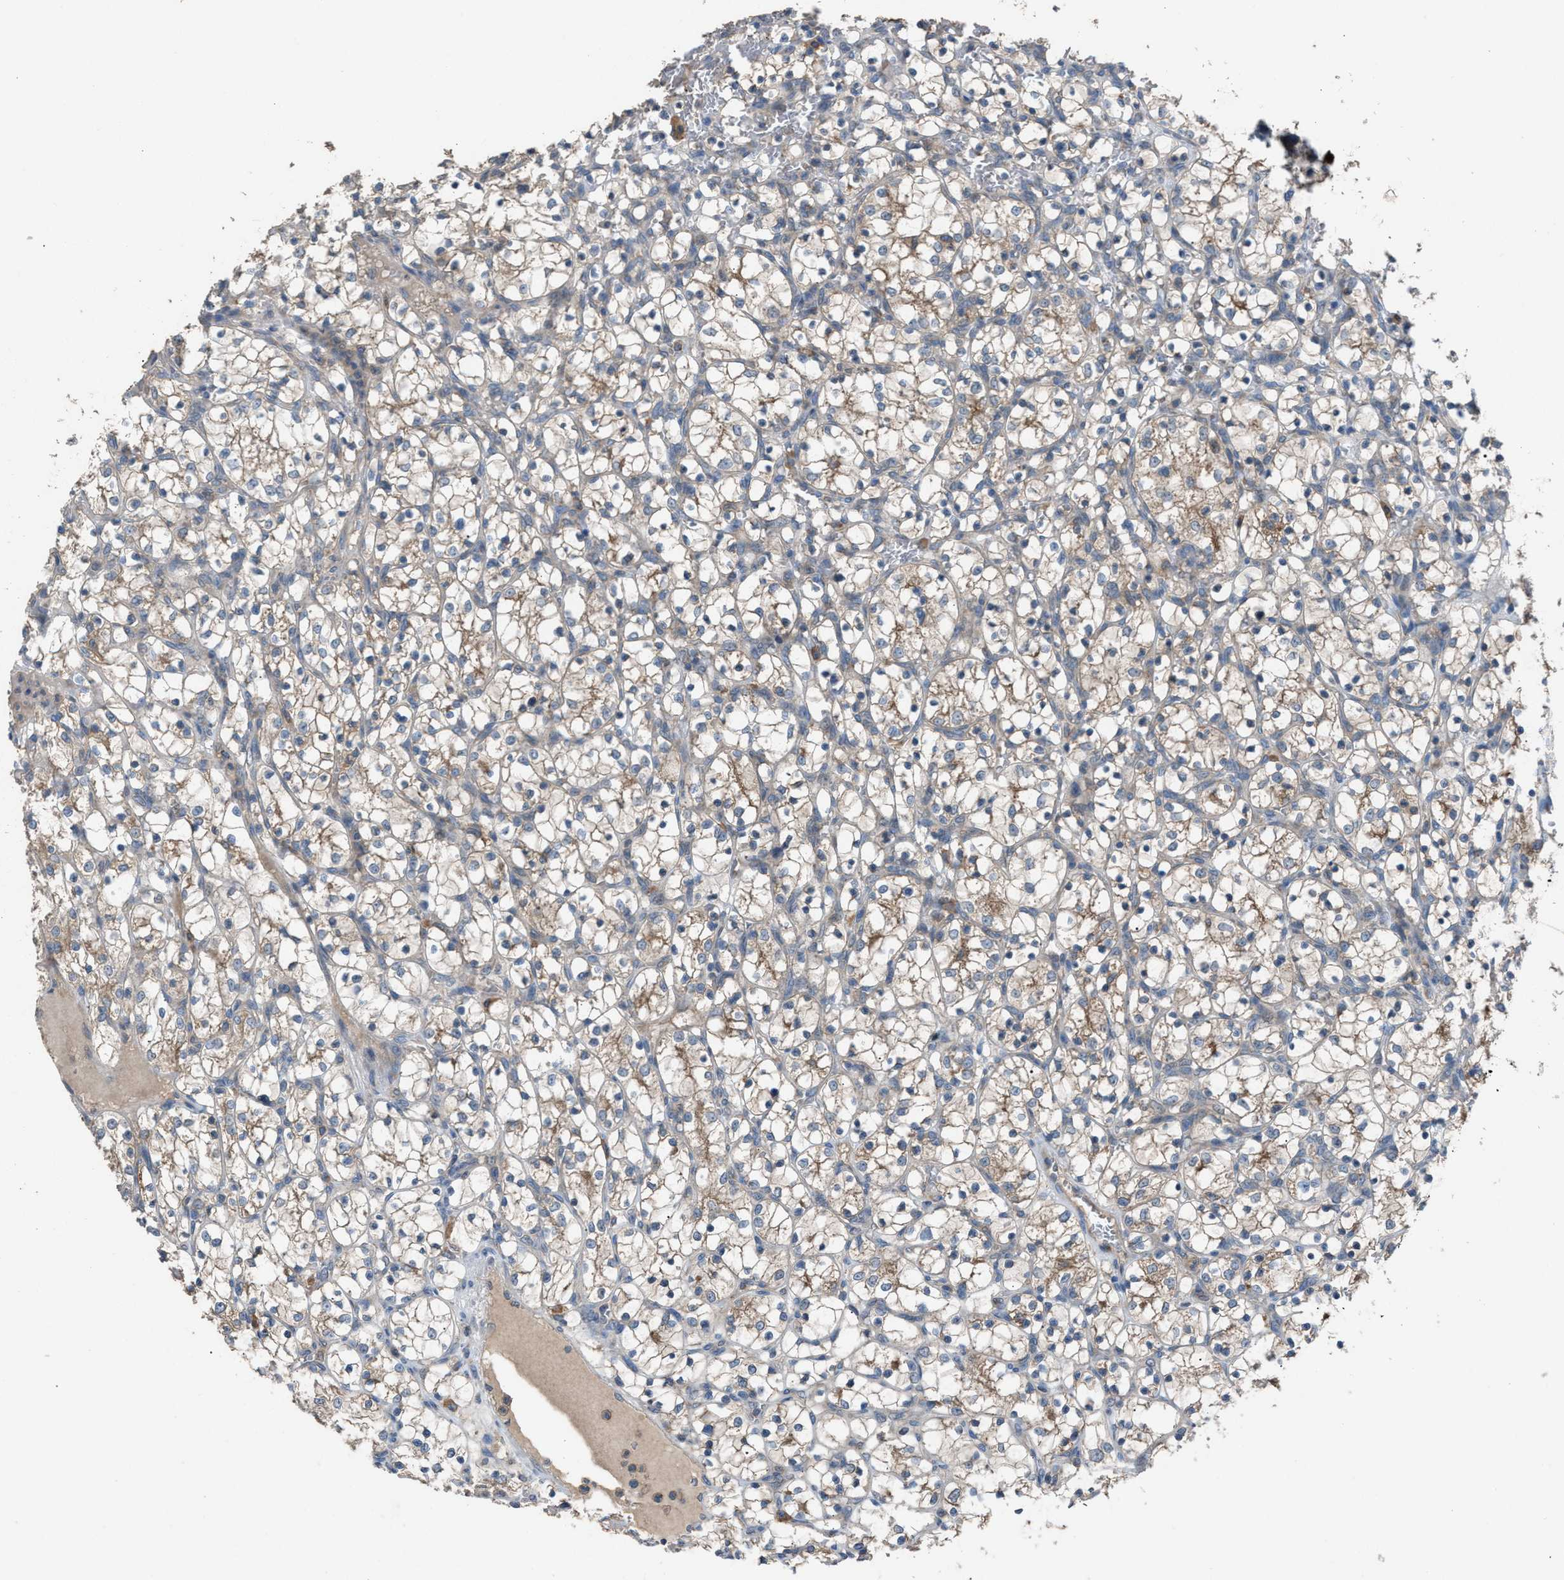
{"staining": {"intensity": "moderate", "quantity": "25%-75%", "location": "cytoplasmic/membranous"}, "tissue": "renal cancer", "cell_type": "Tumor cells", "image_type": "cancer", "snomed": [{"axis": "morphology", "description": "Adenocarcinoma, NOS"}, {"axis": "topography", "description": "Kidney"}], "caption": "Human renal cancer (adenocarcinoma) stained with a protein marker displays moderate staining in tumor cells.", "gene": "TPK1", "patient": {"sex": "female", "age": 69}}